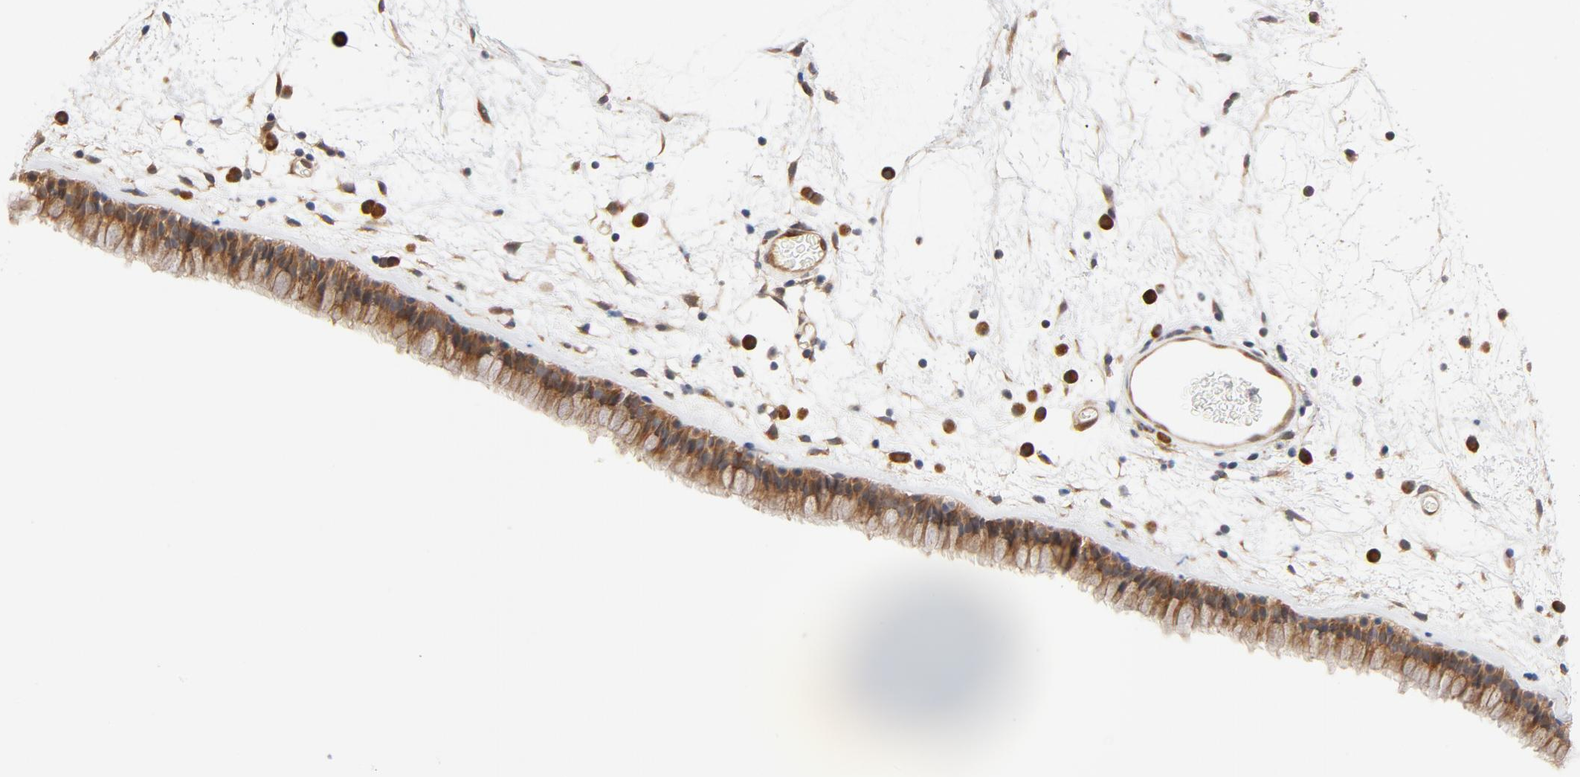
{"staining": {"intensity": "moderate", "quantity": ">75%", "location": "cytoplasmic/membranous"}, "tissue": "nasopharynx", "cell_type": "Respiratory epithelial cells", "image_type": "normal", "snomed": [{"axis": "morphology", "description": "Normal tissue, NOS"}, {"axis": "morphology", "description": "Inflammation, NOS"}, {"axis": "topography", "description": "Nasopharynx"}], "caption": "Brown immunohistochemical staining in benign human nasopharynx reveals moderate cytoplasmic/membranous expression in approximately >75% of respiratory epithelial cells.", "gene": "EIF4E", "patient": {"sex": "male", "age": 48}}